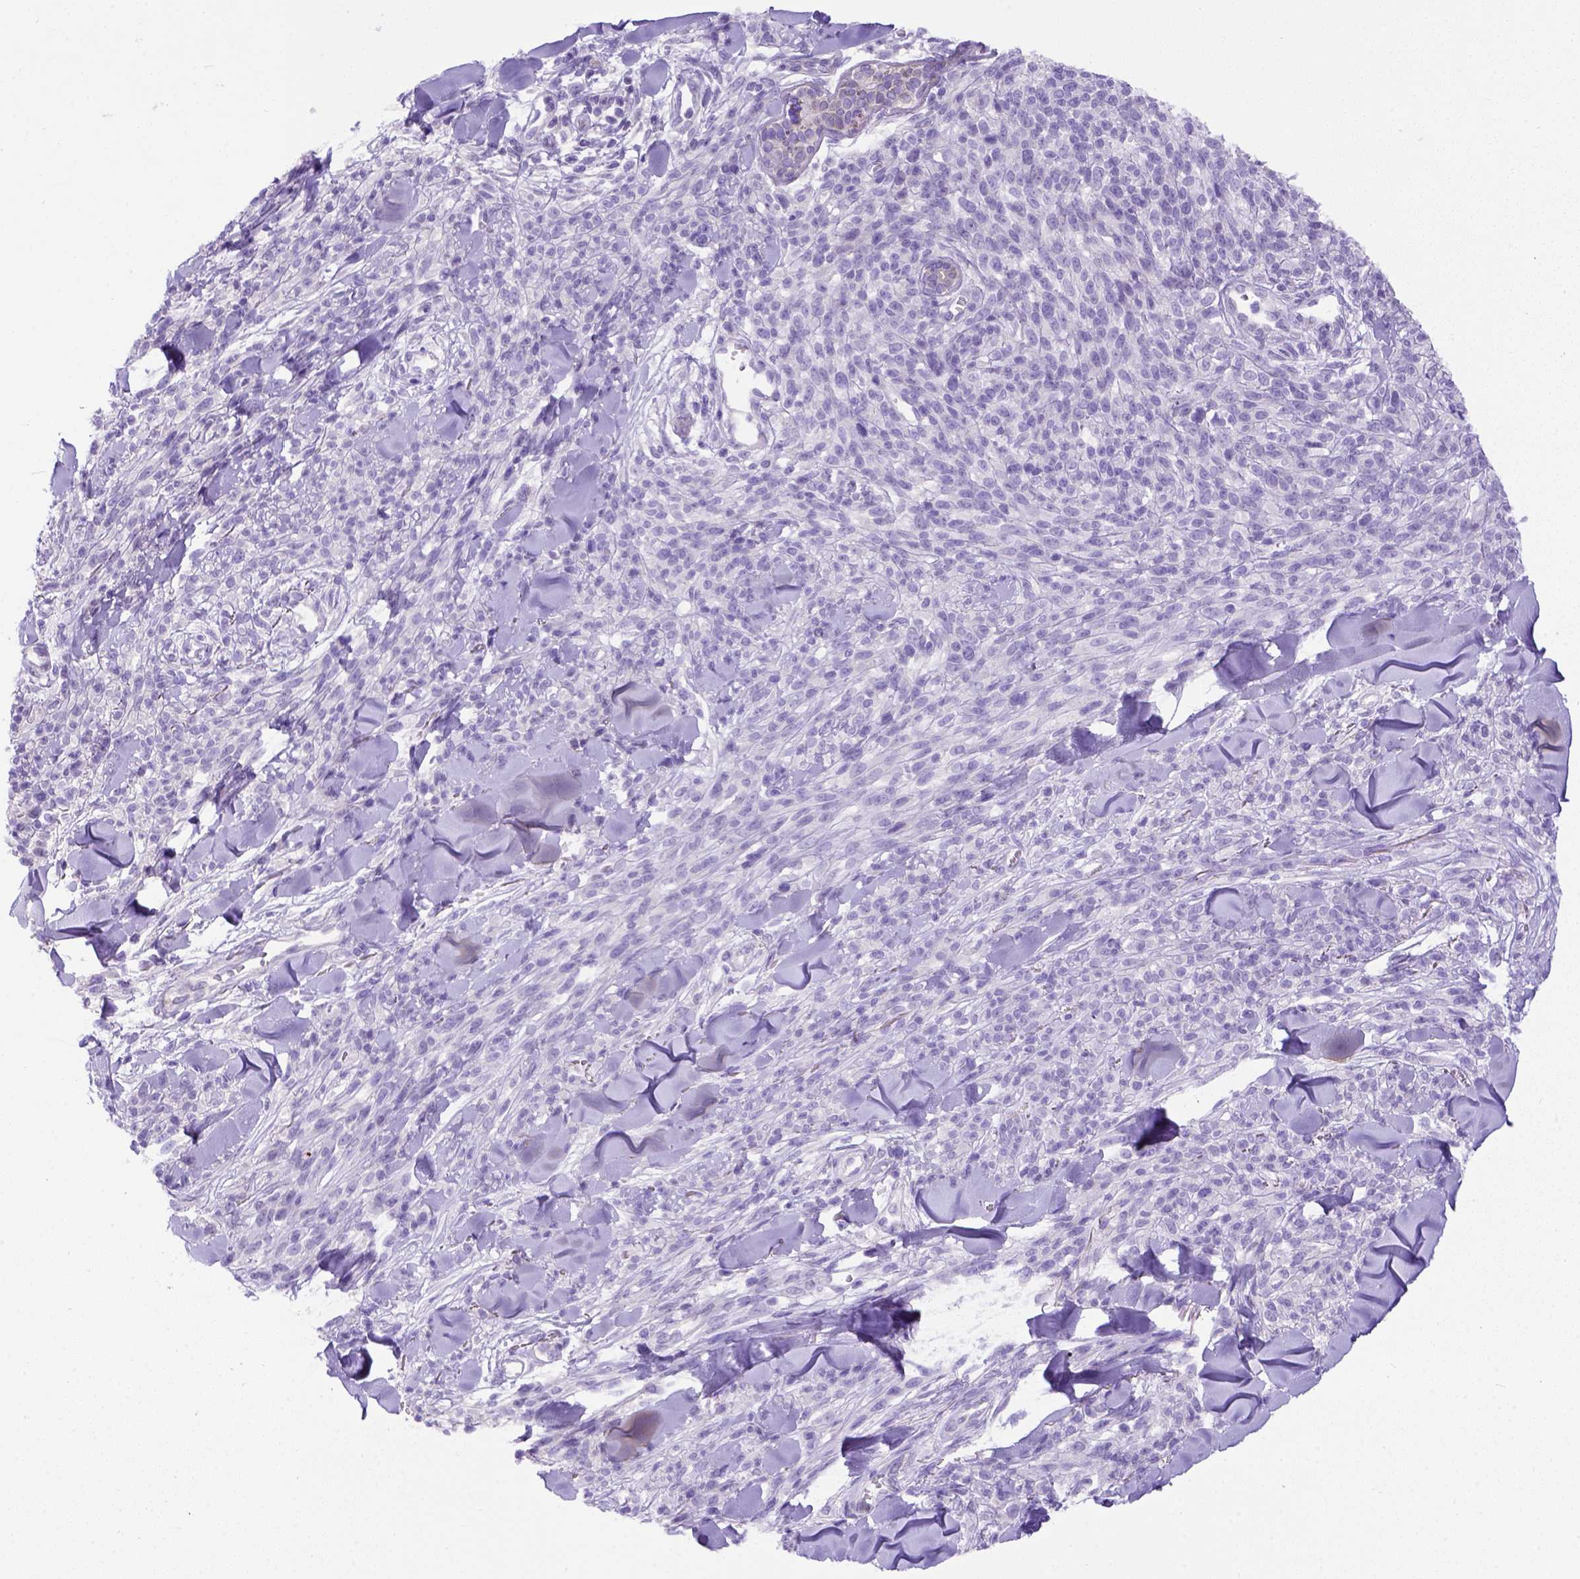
{"staining": {"intensity": "negative", "quantity": "none", "location": "none"}, "tissue": "melanoma", "cell_type": "Tumor cells", "image_type": "cancer", "snomed": [{"axis": "morphology", "description": "Malignant melanoma, NOS"}, {"axis": "topography", "description": "Skin"}, {"axis": "topography", "description": "Skin of trunk"}], "caption": "This is an immunohistochemistry (IHC) photomicrograph of human melanoma. There is no positivity in tumor cells.", "gene": "FOXI1", "patient": {"sex": "male", "age": 74}}